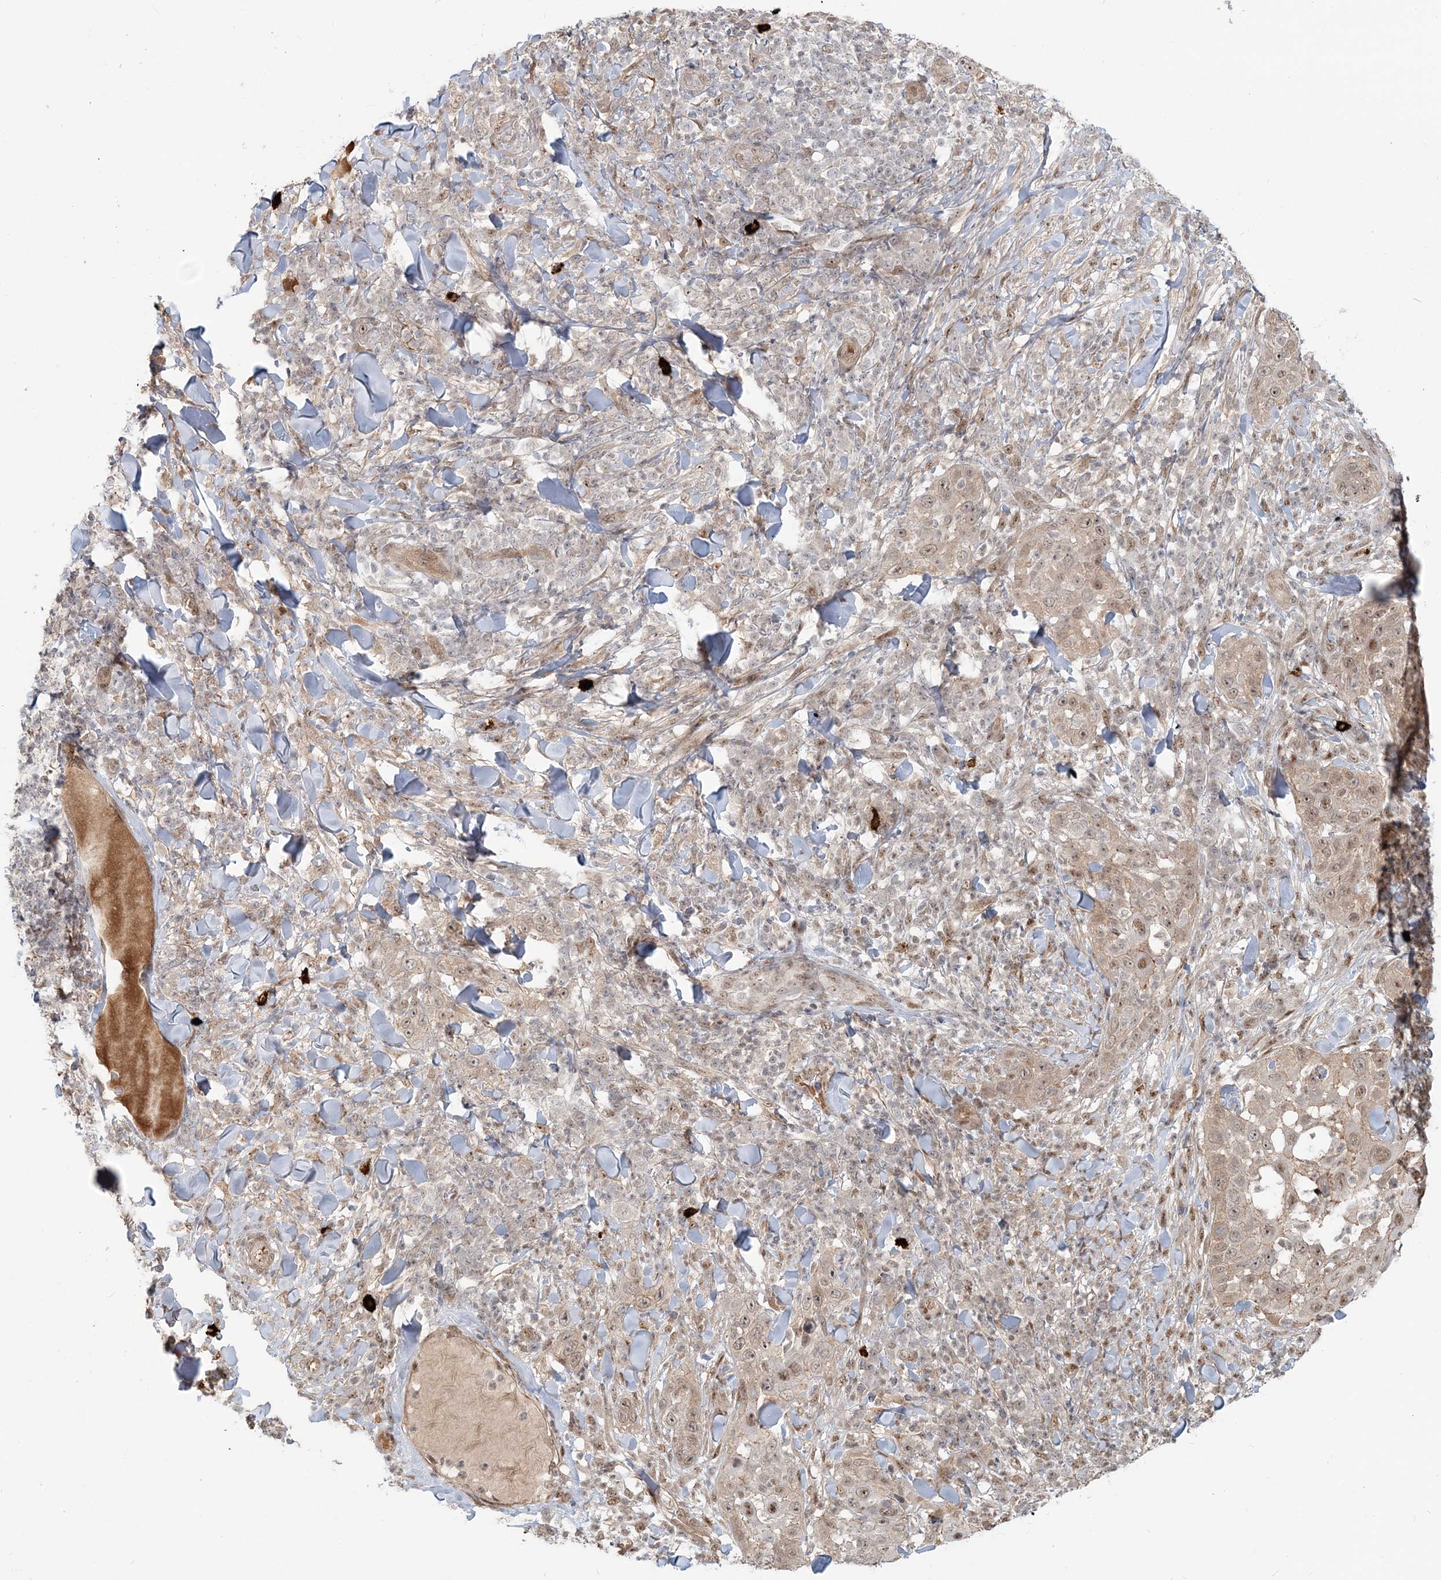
{"staining": {"intensity": "moderate", "quantity": ">75%", "location": "cytoplasmic/membranous,nuclear"}, "tissue": "skin cancer", "cell_type": "Tumor cells", "image_type": "cancer", "snomed": [{"axis": "morphology", "description": "Squamous cell carcinoma, NOS"}, {"axis": "topography", "description": "Skin"}], "caption": "Skin squamous cell carcinoma tissue displays moderate cytoplasmic/membranous and nuclear expression in about >75% of tumor cells", "gene": "SH3PXD2A", "patient": {"sex": "female", "age": 44}}